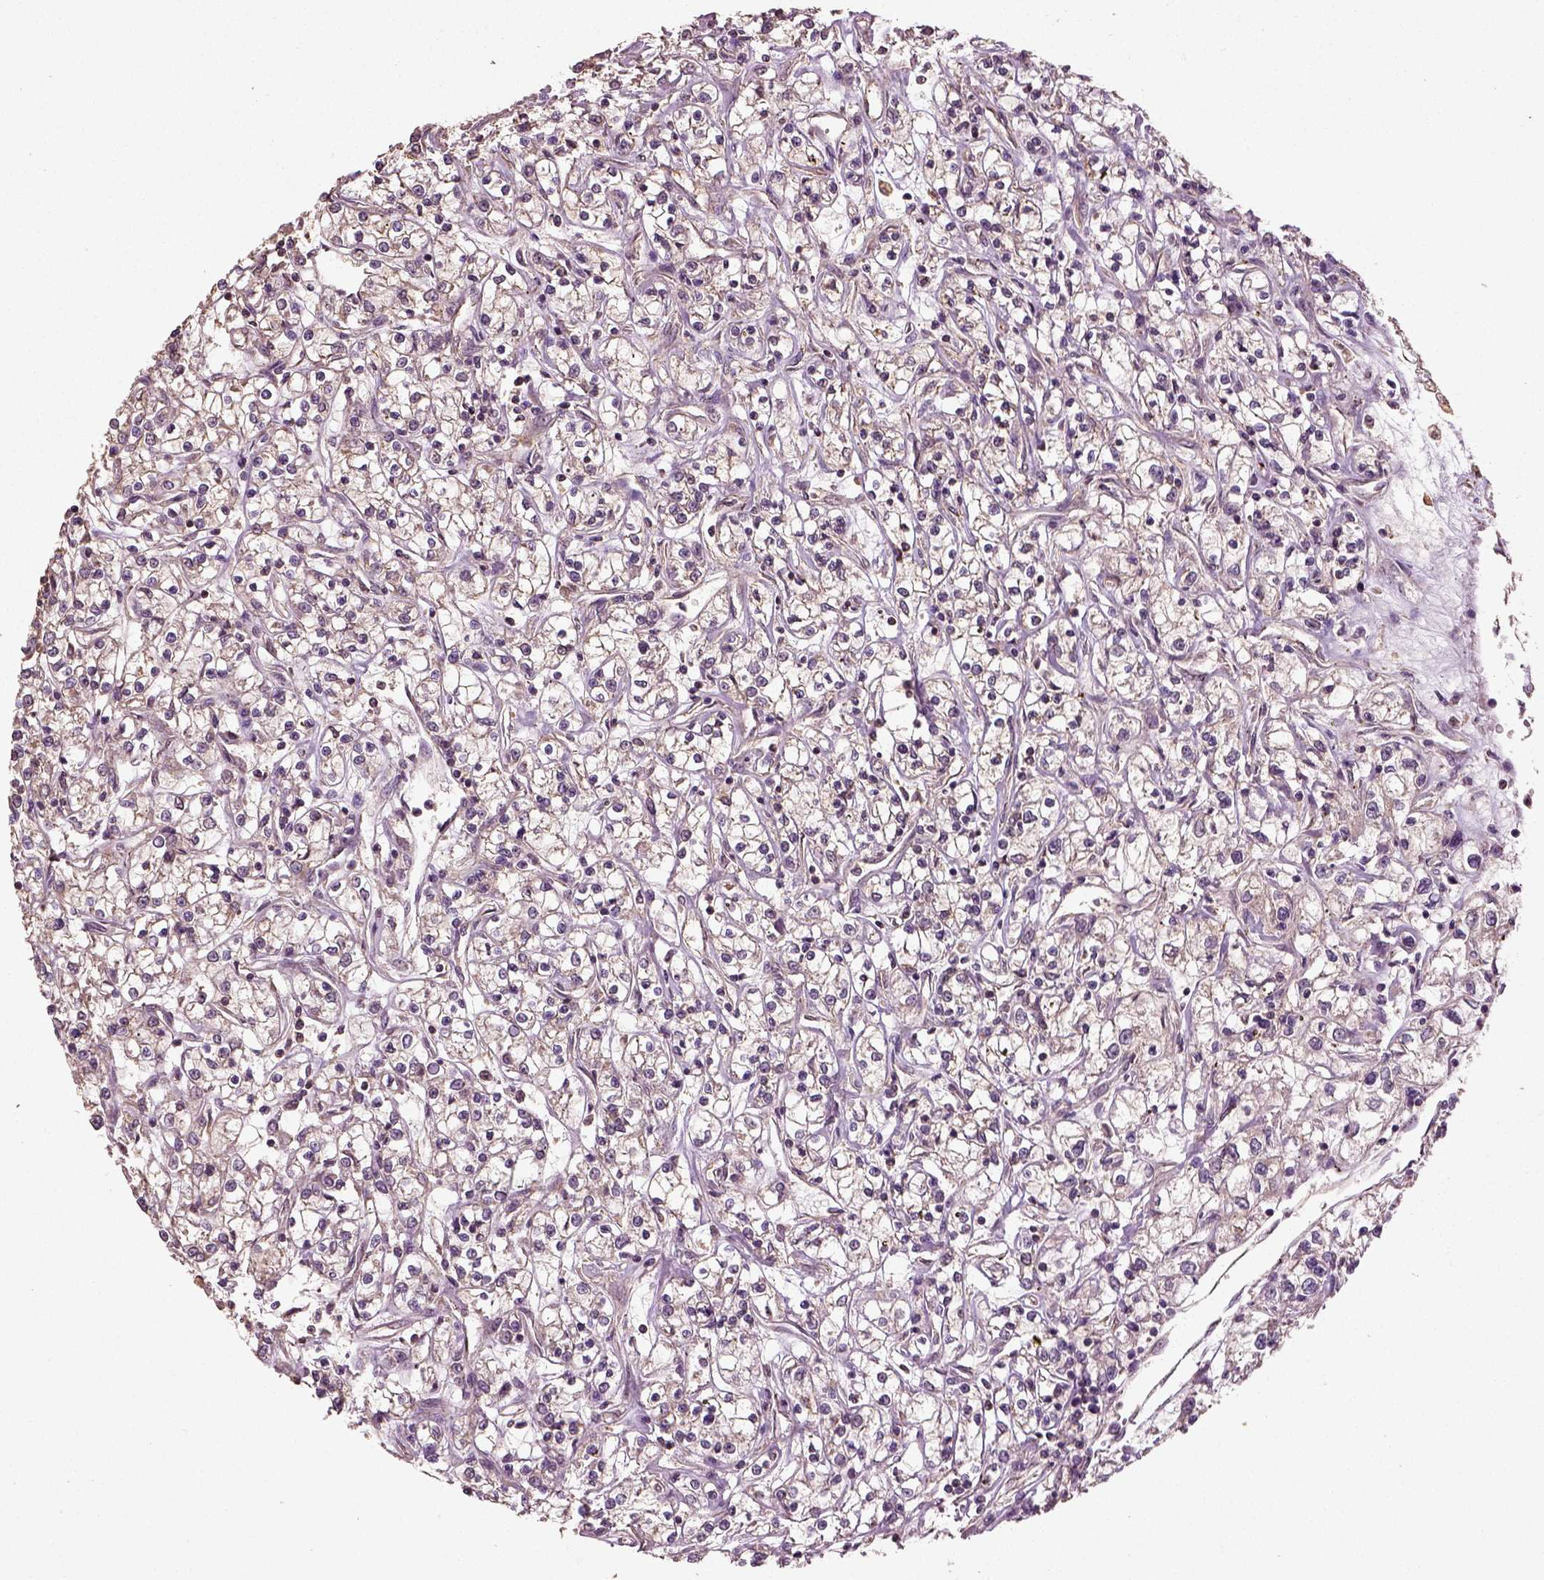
{"staining": {"intensity": "weak", "quantity": ">75%", "location": "cytoplasmic/membranous"}, "tissue": "renal cancer", "cell_type": "Tumor cells", "image_type": "cancer", "snomed": [{"axis": "morphology", "description": "Adenocarcinoma, NOS"}, {"axis": "topography", "description": "Kidney"}], "caption": "The histopathology image exhibits immunohistochemical staining of renal cancer (adenocarcinoma). There is weak cytoplasmic/membranous positivity is present in about >75% of tumor cells.", "gene": "ERV3-1", "patient": {"sex": "female", "age": 59}}